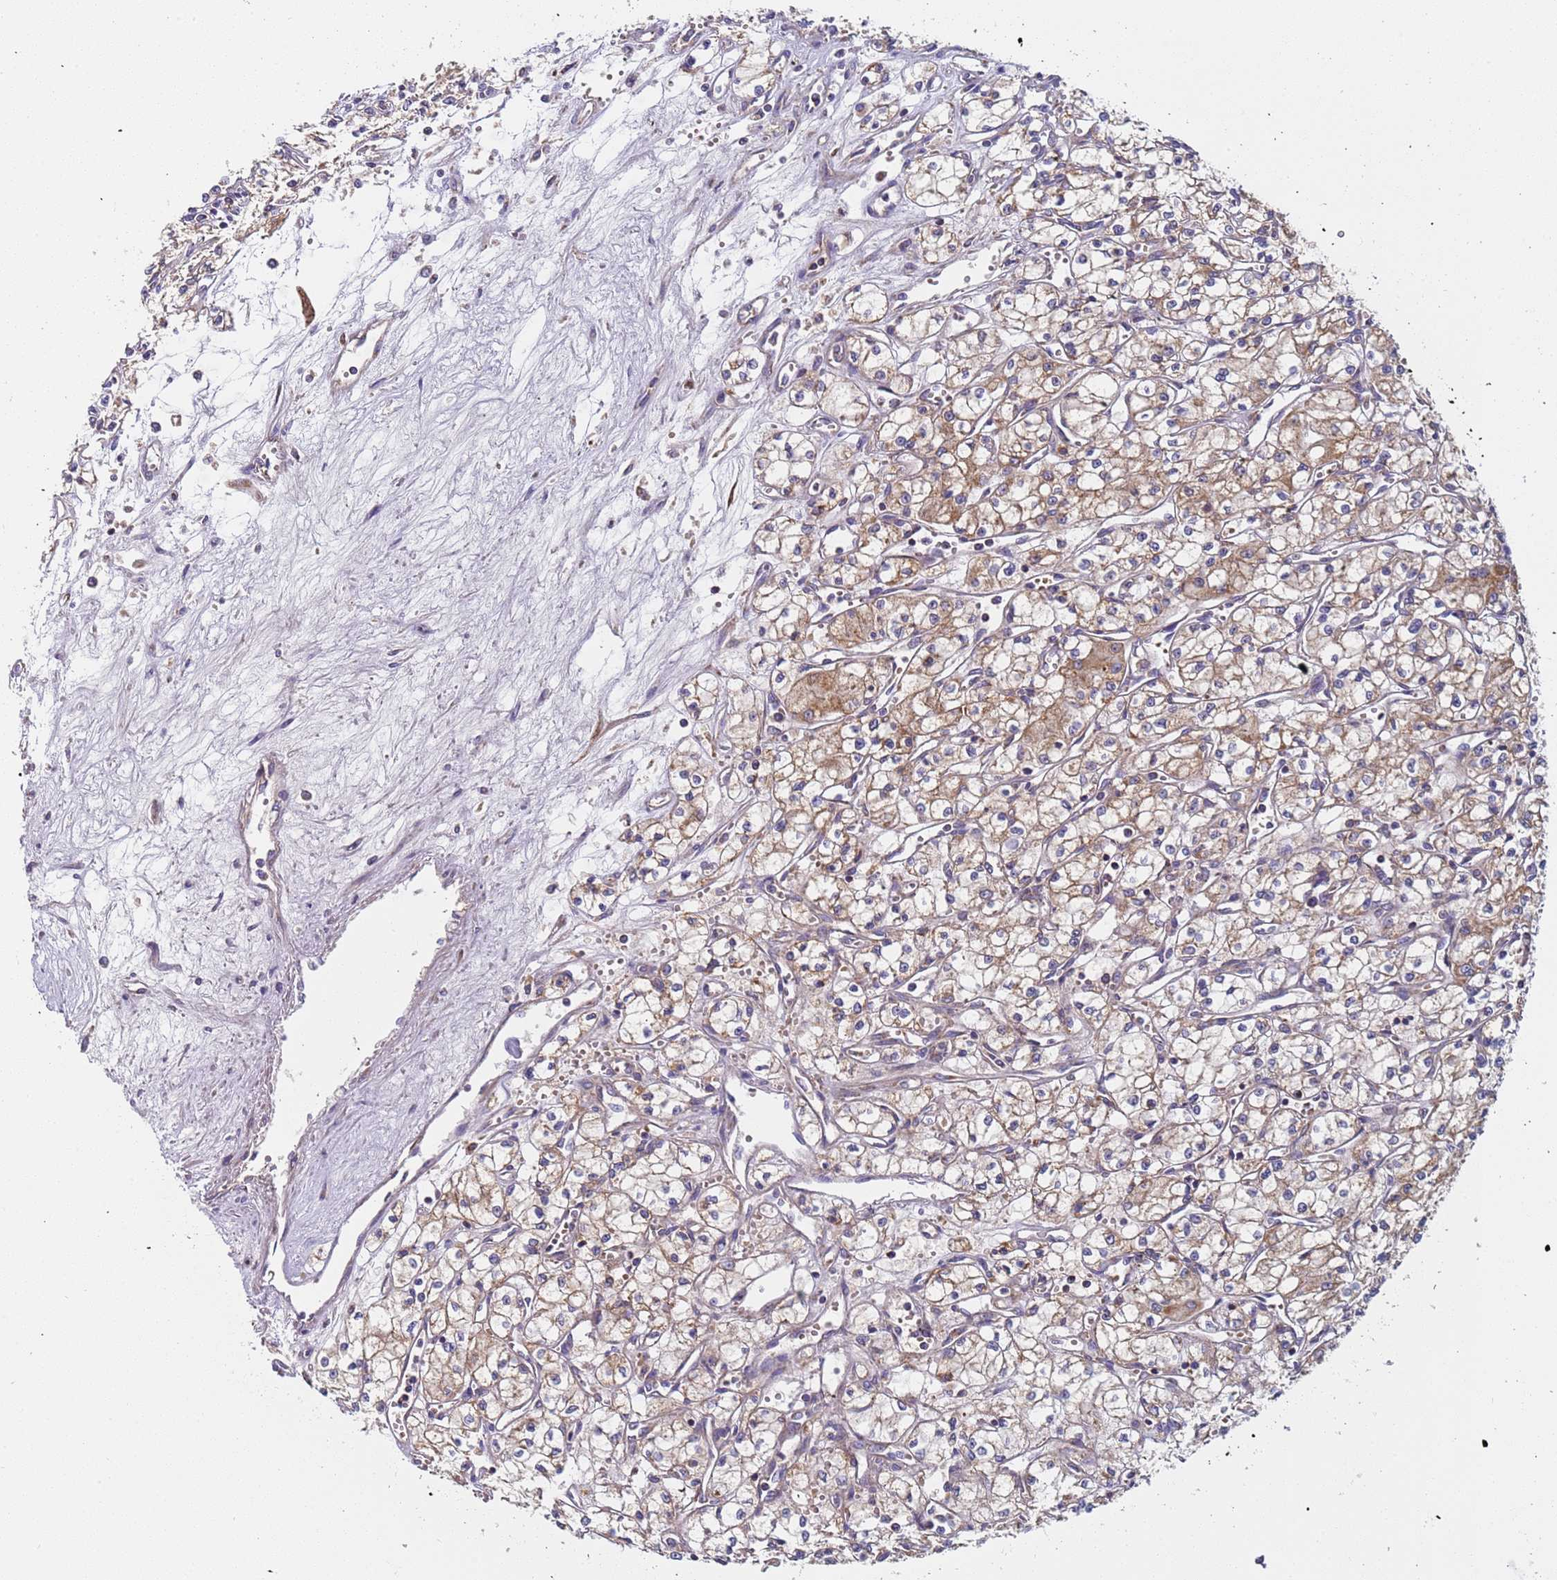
{"staining": {"intensity": "moderate", "quantity": "<25%", "location": "cytoplasmic/membranous"}, "tissue": "renal cancer", "cell_type": "Tumor cells", "image_type": "cancer", "snomed": [{"axis": "morphology", "description": "Adenocarcinoma, NOS"}, {"axis": "topography", "description": "Kidney"}], "caption": "A brown stain labels moderate cytoplasmic/membranous staining of a protein in human renal cancer (adenocarcinoma) tumor cells. Nuclei are stained in blue.", "gene": "TMEM126A", "patient": {"sex": "male", "age": 59}}